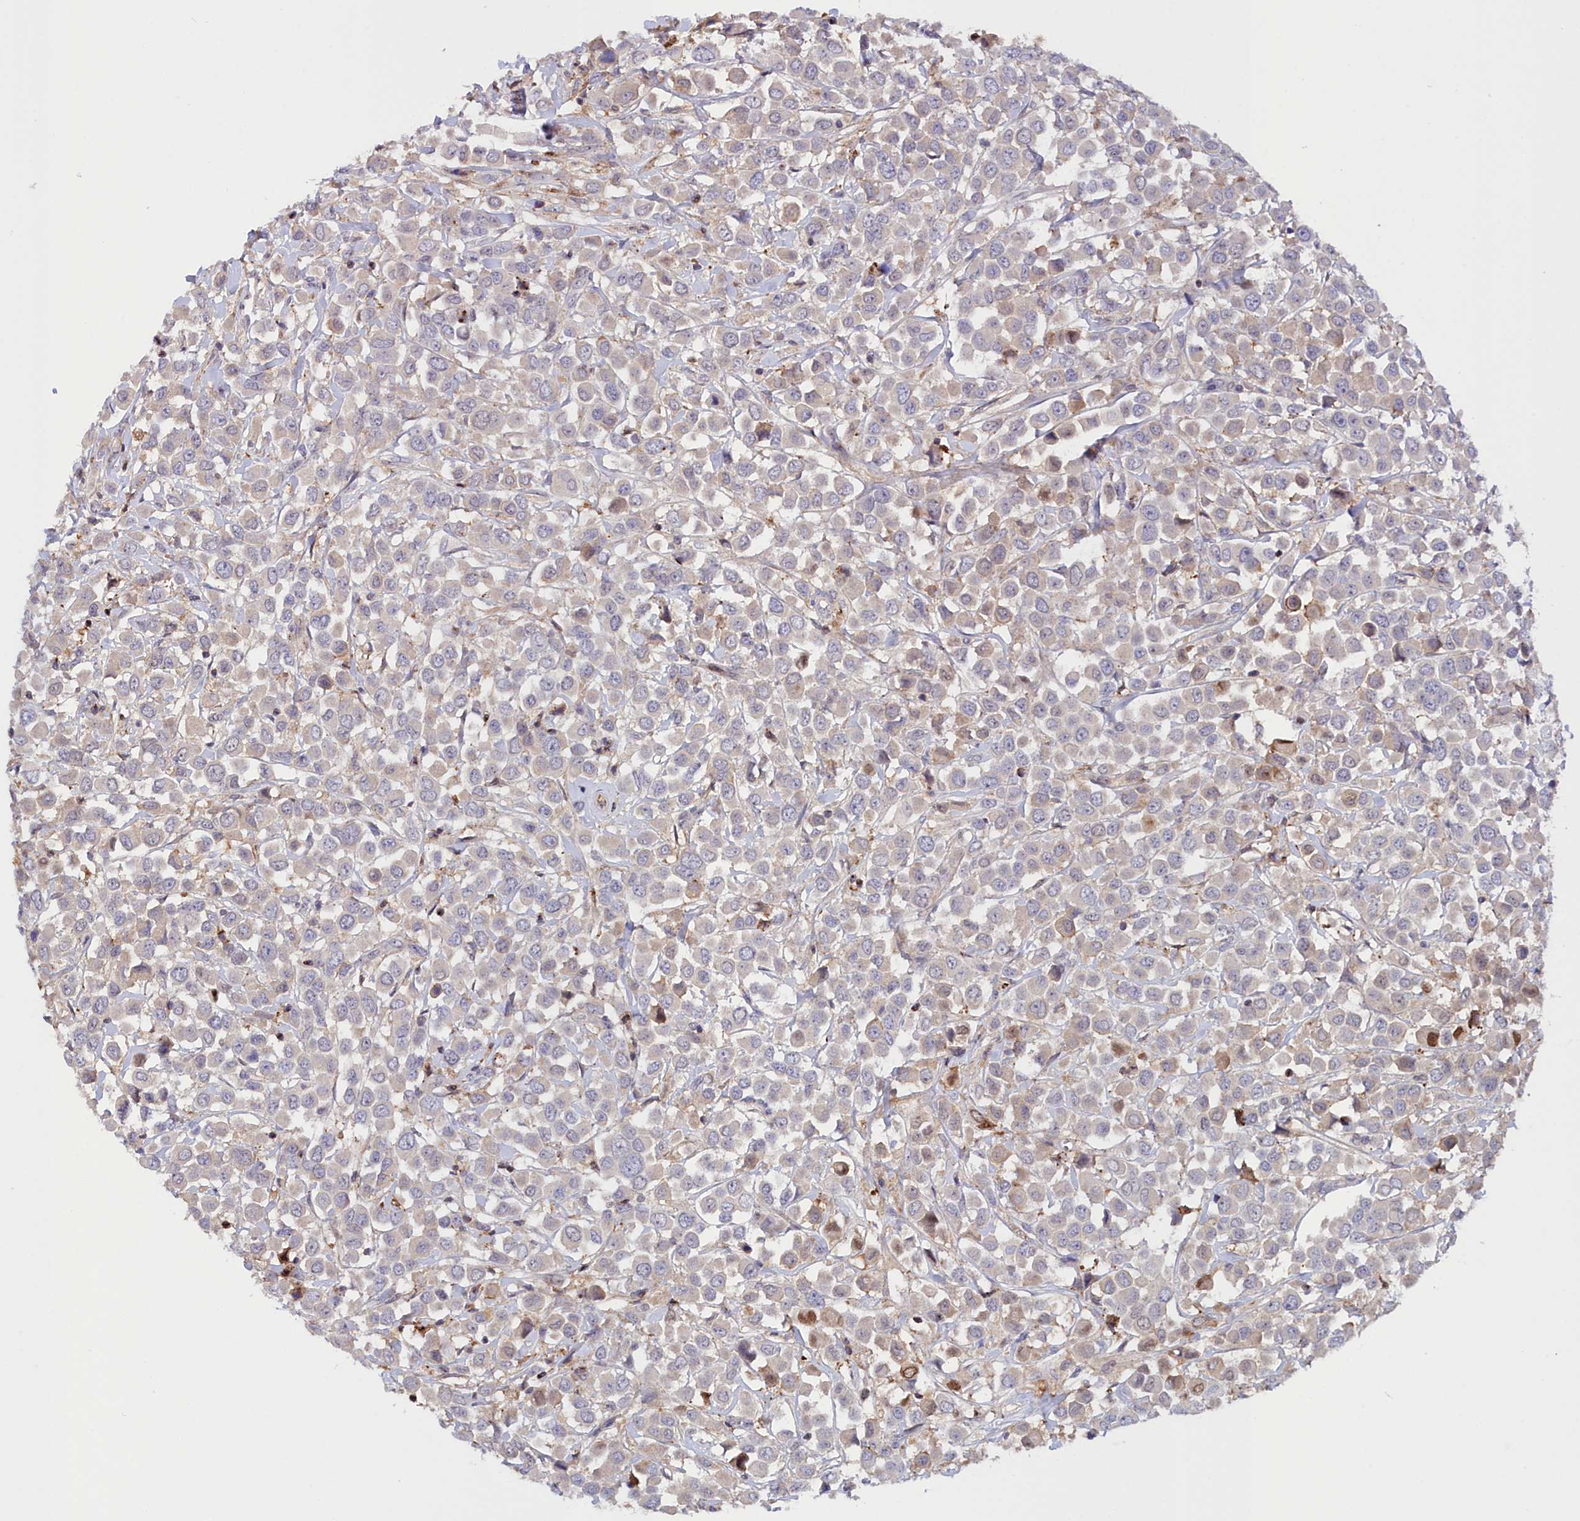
{"staining": {"intensity": "weak", "quantity": "<25%", "location": "cytoplasmic/membranous"}, "tissue": "breast cancer", "cell_type": "Tumor cells", "image_type": "cancer", "snomed": [{"axis": "morphology", "description": "Duct carcinoma"}, {"axis": "topography", "description": "Breast"}], "caption": "Breast cancer was stained to show a protein in brown. There is no significant expression in tumor cells. (IHC, brightfield microscopy, high magnification).", "gene": "NEURL4", "patient": {"sex": "female", "age": 61}}